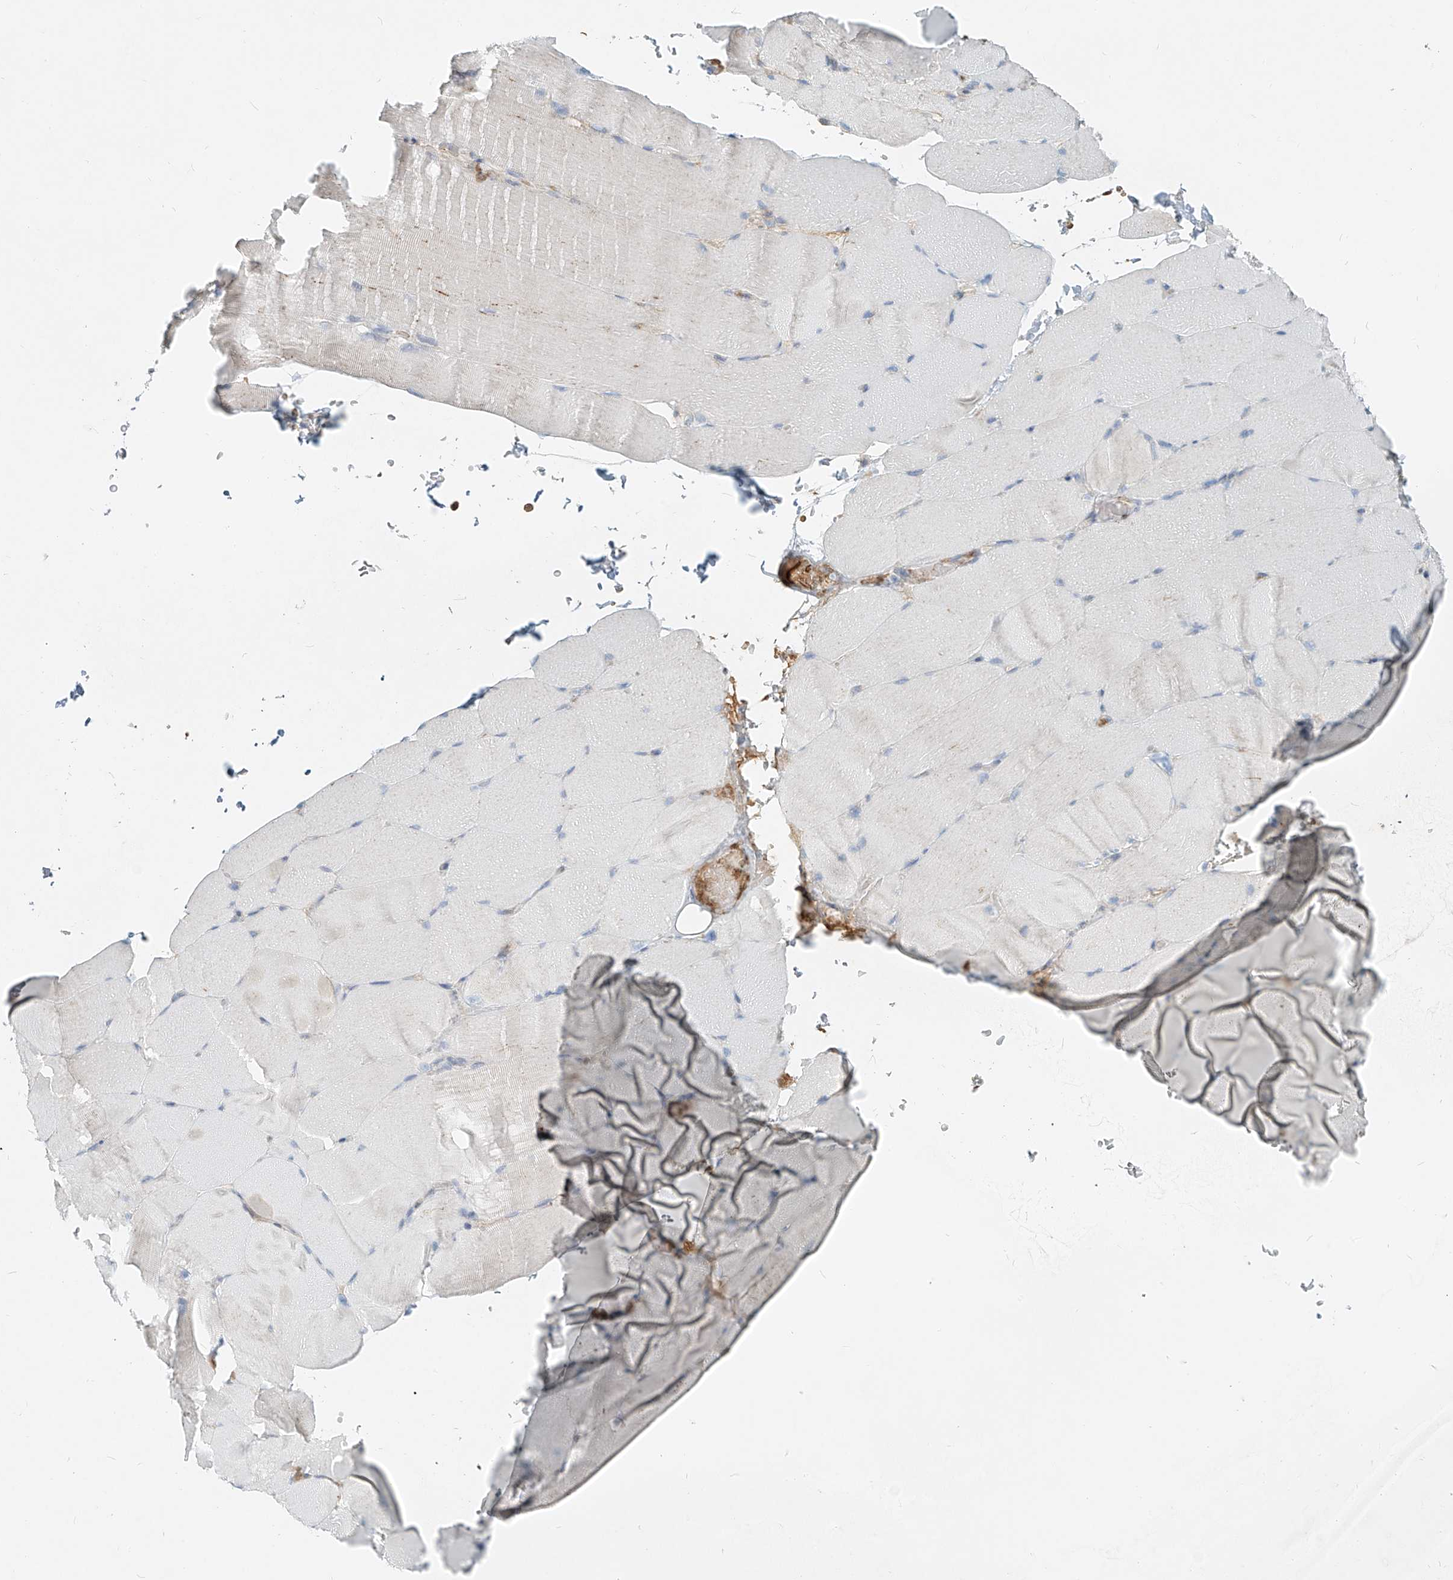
{"staining": {"intensity": "negative", "quantity": "none", "location": "none"}, "tissue": "skeletal muscle", "cell_type": "Myocytes", "image_type": "normal", "snomed": [{"axis": "morphology", "description": "Normal tissue, NOS"}, {"axis": "topography", "description": "Skeletal muscle"}, {"axis": "topography", "description": "Parathyroid gland"}], "caption": "DAB immunohistochemical staining of normal skeletal muscle demonstrates no significant positivity in myocytes.", "gene": "PTPRA", "patient": {"sex": "female", "age": 37}}